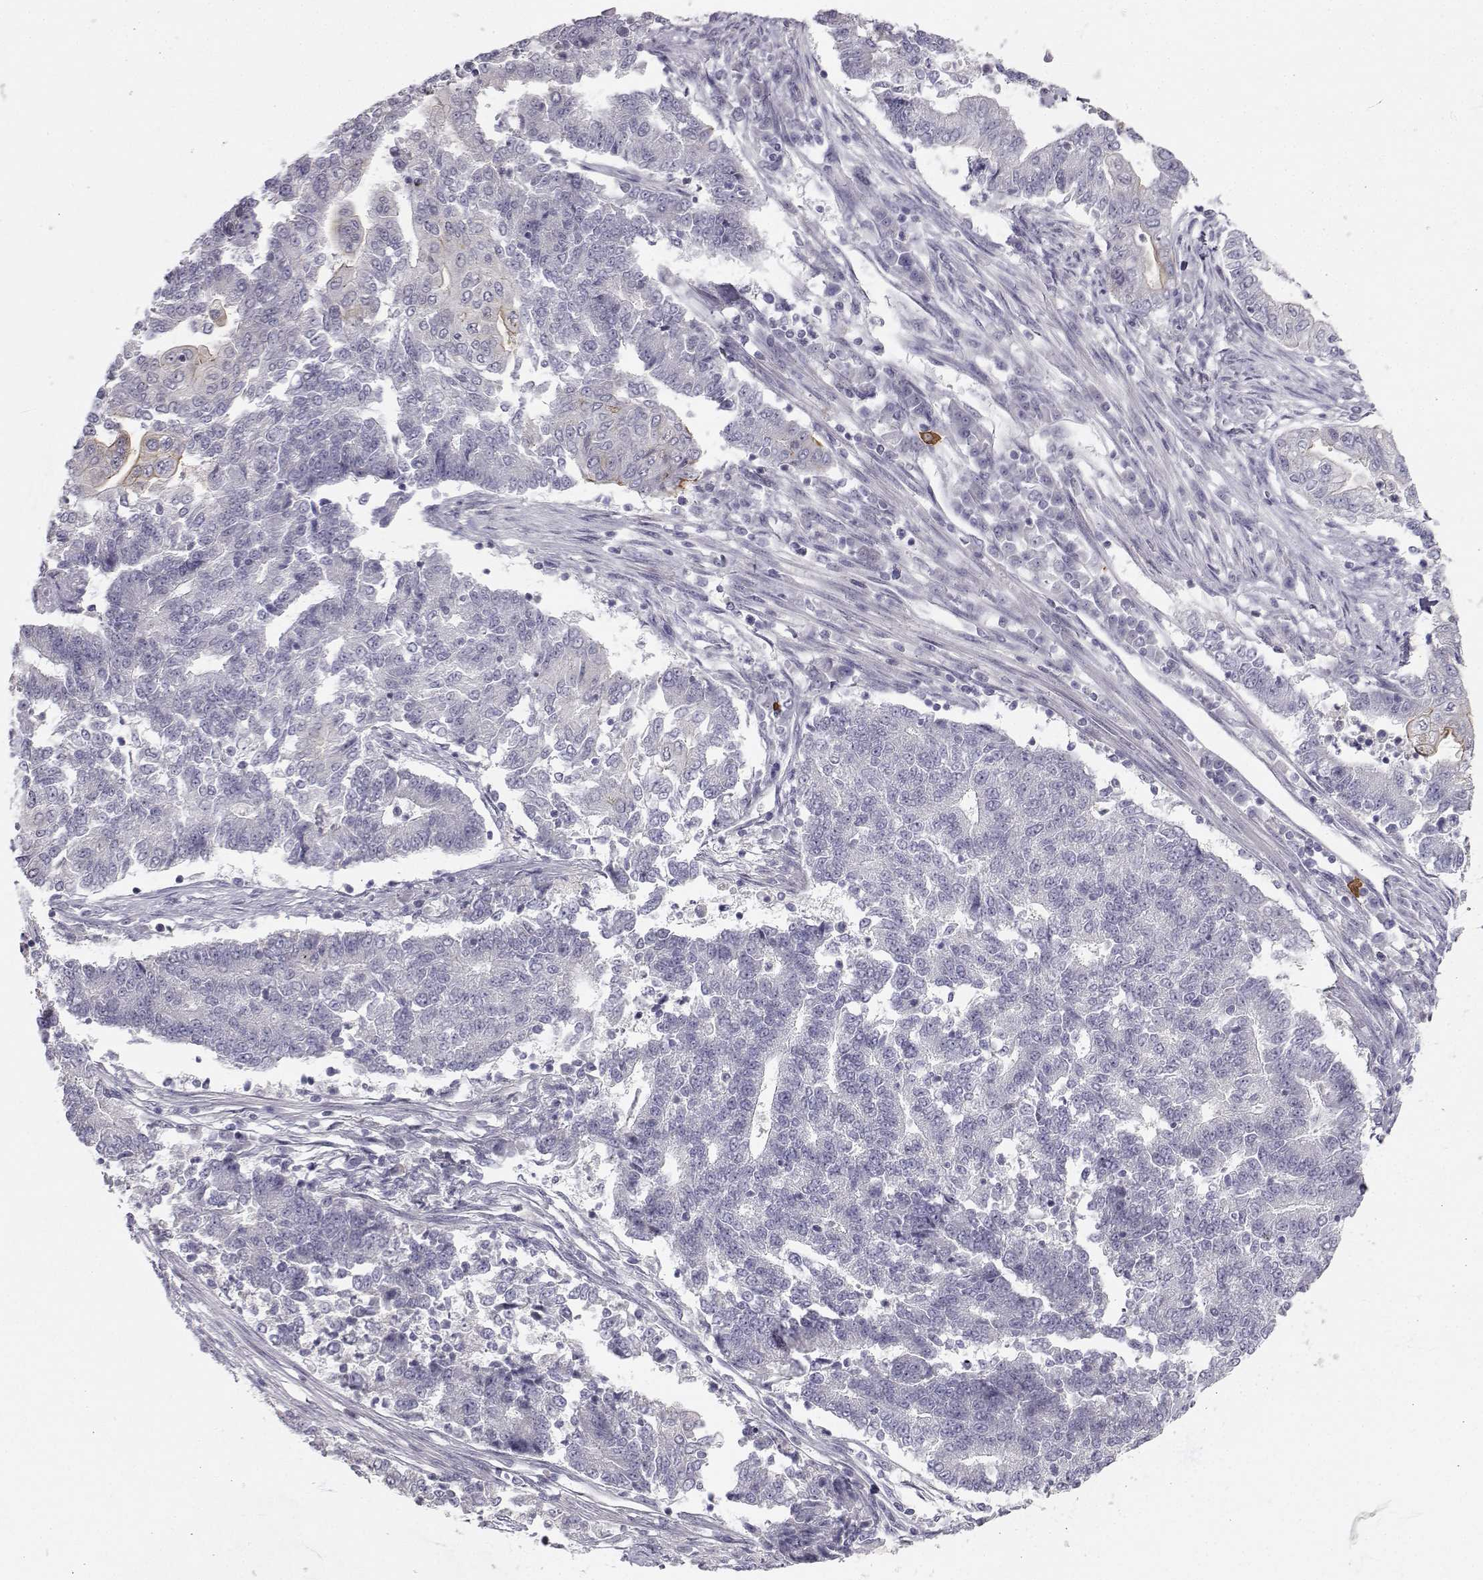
{"staining": {"intensity": "moderate", "quantity": "<25%", "location": "cytoplasmic/membranous"}, "tissue": "endometrial cancer", "cell_type": "Tumor cells", "image_type": "cancer", "snomed": [{"axis": "morphology", "description": "Adenocarcinoma, NOS"}, {"axis": "topography", "description": "Uterus"}, {"axis": "topography", "description": "Endometrium"}], "caption": "The histopathology image exhibits staining of endometrial cancer (adenocarcinoma), revealing moderate cytoplasmic/membranous protein staining (brown color) within tumor cells.", "gene": "ZNF185", "patient": {"sex": "female", "age": 54}}